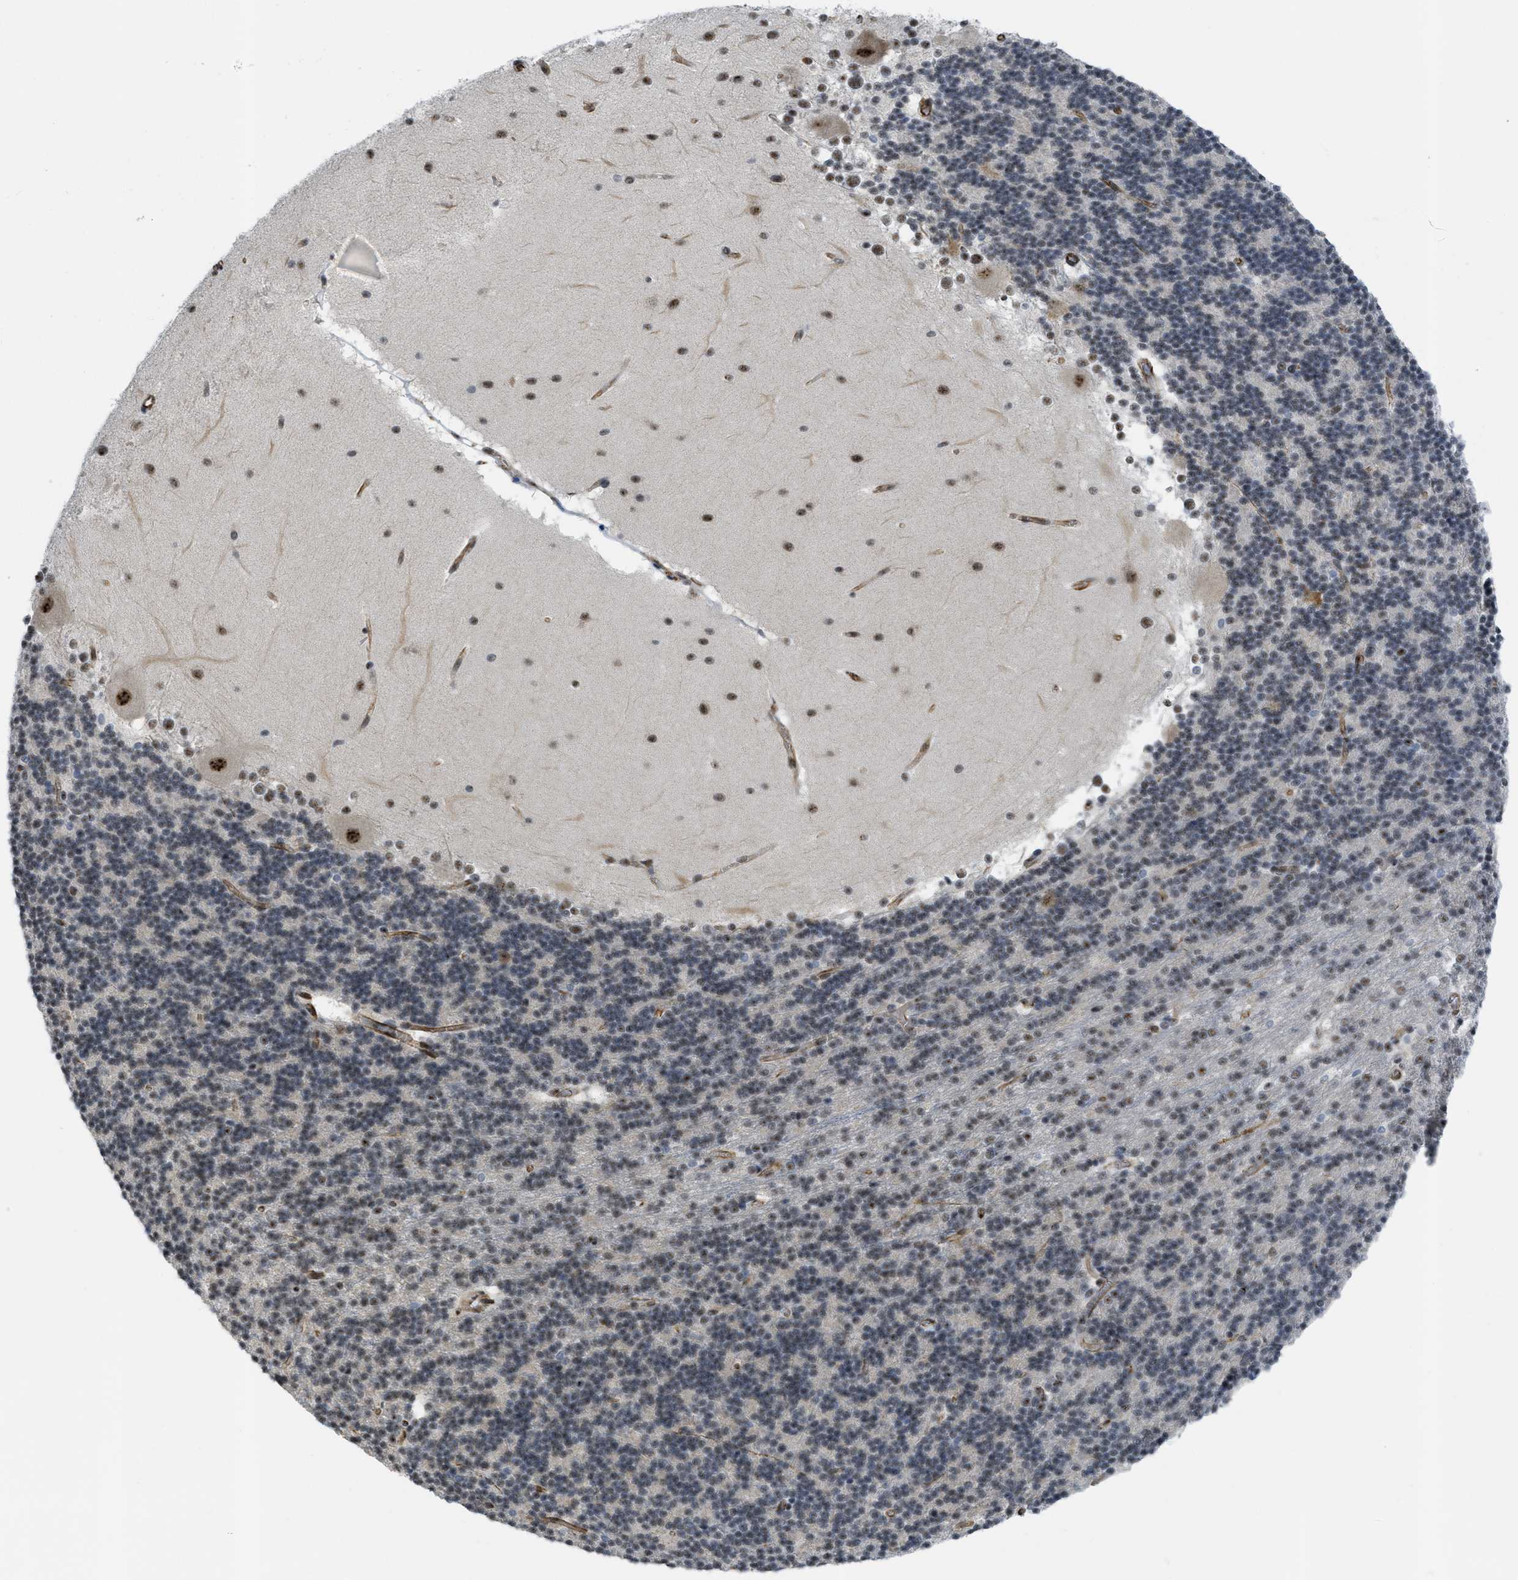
{"staining": {"intensity": "weak", "quantity": "25%-75%", "location": "nuclear"}, "tissue": "cerebellum", "cell_type": "Cells in granular layer", "image_type": "normal", "snomed": [{"axis": "morphology", "description": "Normal tissue, NOS"}, {"axis": "topography", "description": "Cerebellum"}], "caption": "Cells in granular layer reveal low levels of weak nuclear staining in about 25%-75% of cells in unremarkable human cerebellum. (DAB (3,3'-diaminobenzidine) IHC with brightfield microscopy, high magnification).", "gene": "LRRC8B", "patient": {"sex": "female", "age": 19}}